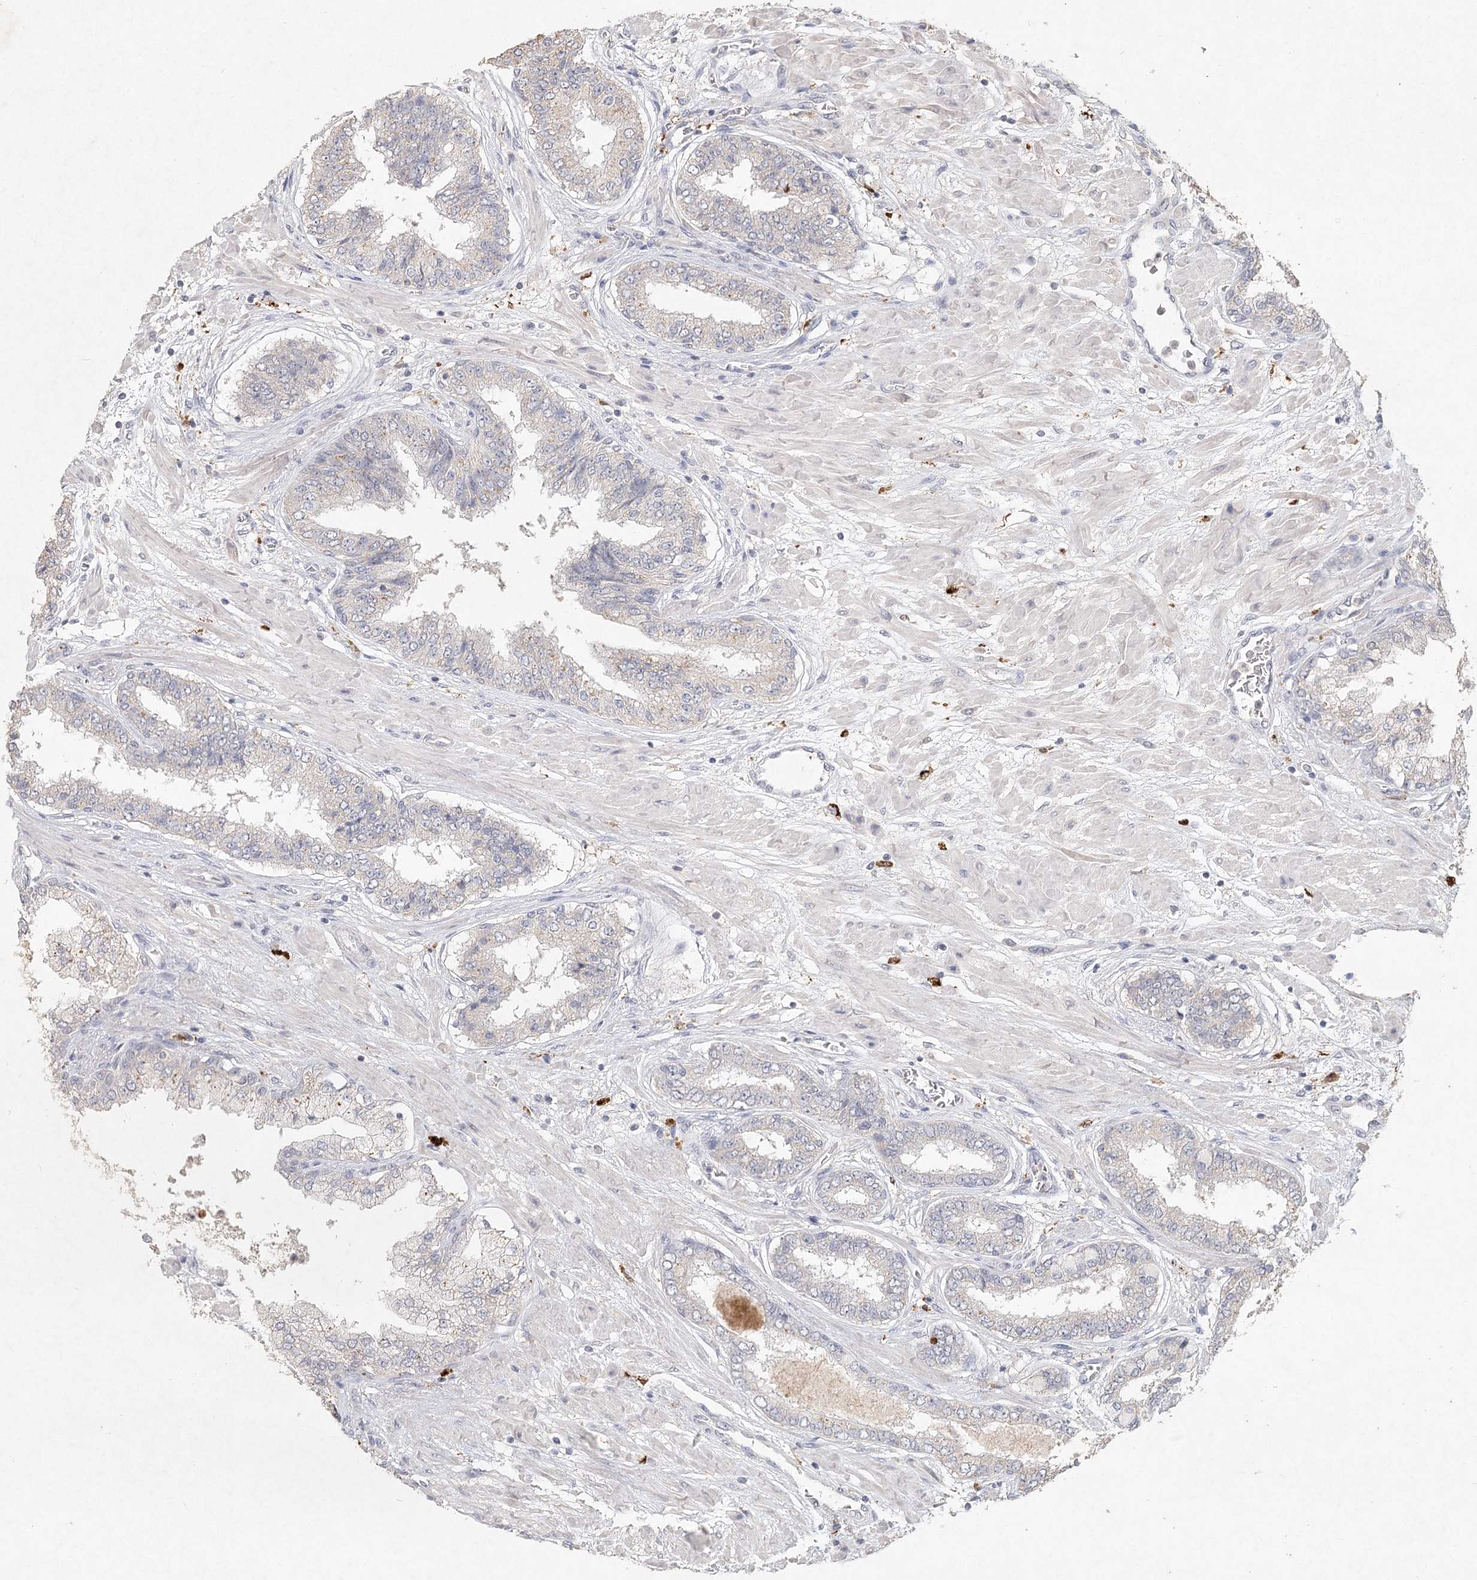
{"staining": {"intensity": "negative", "quantity": "none", "location": "none"}, "tissue": "prostate cancer", "cell_type": "Tumor cells", "image_type": "cancer", "snomed": [{"axis": "morphology", "description": "Normal tissue, NOS"}, {"axis": "morphology", "description": "Adenocarcinoma, High grade"}, {"axis": "topography", "description": "Prostate"}, {"axis": "topography", "description": "Peripheral nerve tissue"}], "caption": "Immunohistochemistry histopathology image of human adenocarcinoma (high-grade) (prostate) stained for a protein (brown), which demonstrates no staining in tumor cells.", "gene": "ARSI", "patient": {"sex": "male", "age": 59}}